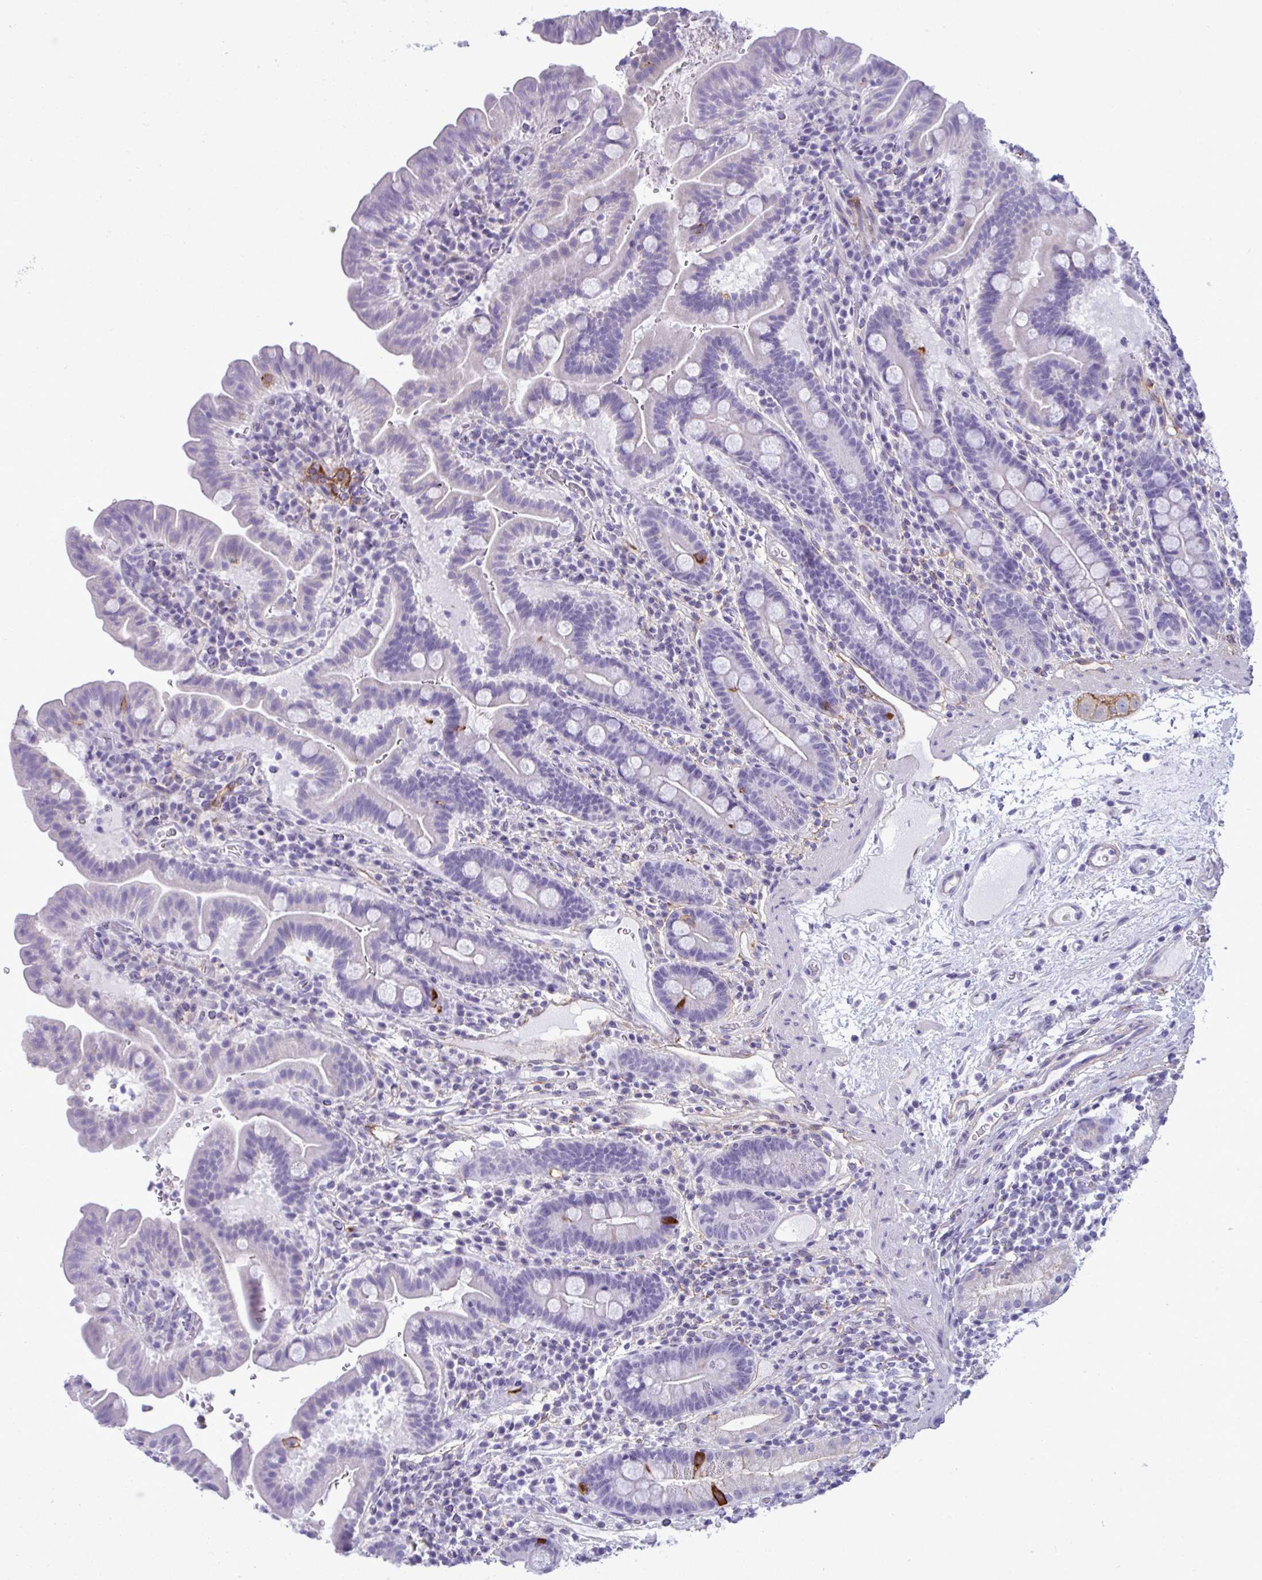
{"staining": {"intensity": "negative", "quantity": "none", "location": "none"}, "tissue": "small intestine", "cell_type": "Glandular cells", "image_type": "normal", "snomed": [{"axis": "morphology", "description": "Normal tissue, NOS"}, {"axis": "topography", "description": "Small intestine"}], "caption": "The immunohistochemistry (IHC) image has no significant positivity in glandular cells of small intestine. The staining was performed using DAB to visualize the protein expression in brown, while the nuclei were stained in blue with hematoxylin (Magnification: 20x).", "gene": "MYH10", "patient": {"sex": "male", "age": 26}}